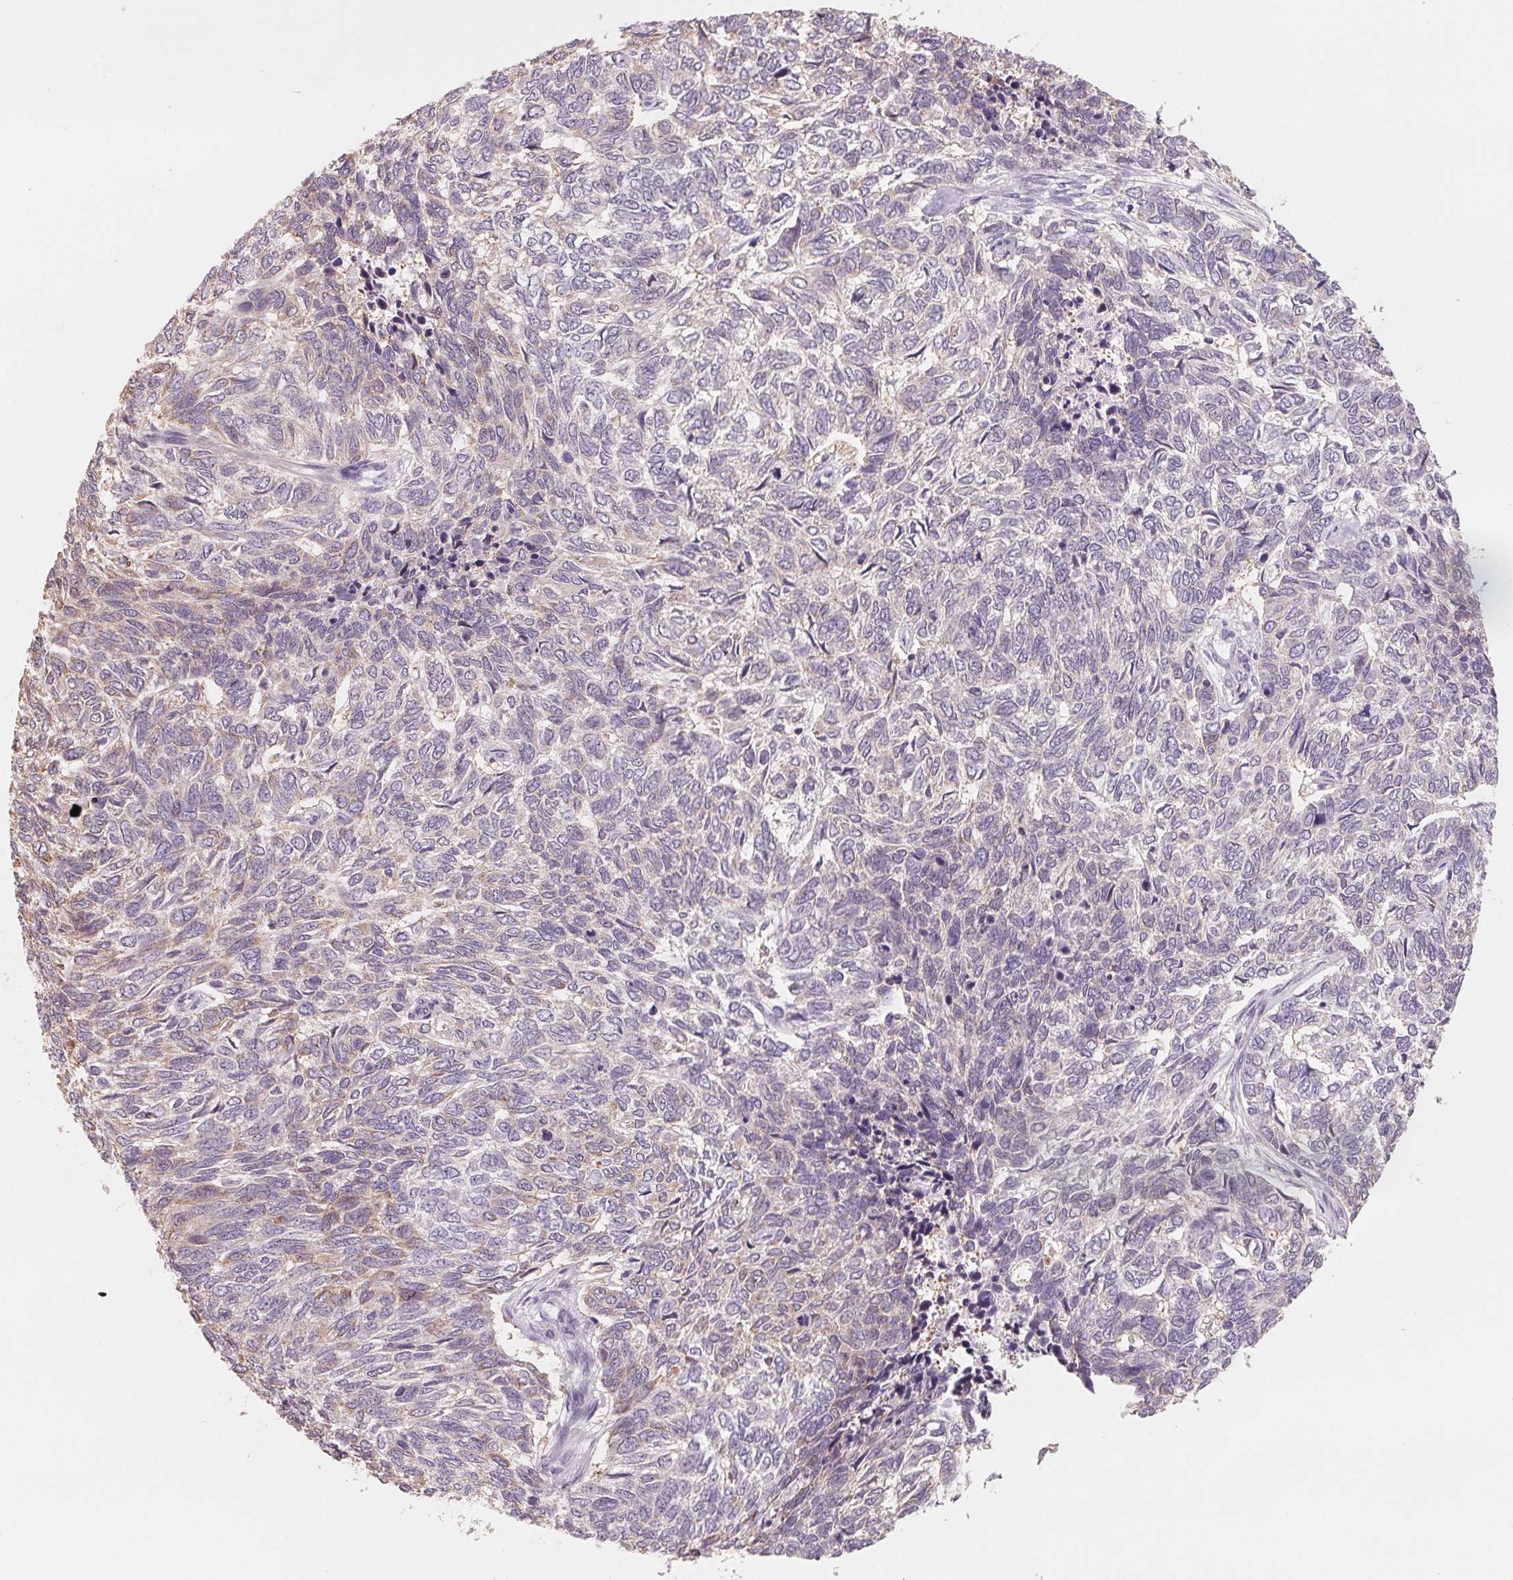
{"staining": {"intensity": "negative", "quantity": "none", "location": "none"}, "tissue": "skin cancer", "cell_type": "Tumor cells", "image_type": "cancer", "snomed": [{"axis": "morphology", "description": "Basal cell carcinoma"}, {"axis": "topography", "description": "Skin"}], "caption": "Tumor cells show no significant protein staining in skin cancer (basal cell carcinoma).", "gene": "VTCN1", "patient": {"sex": "female", "age": 65}}